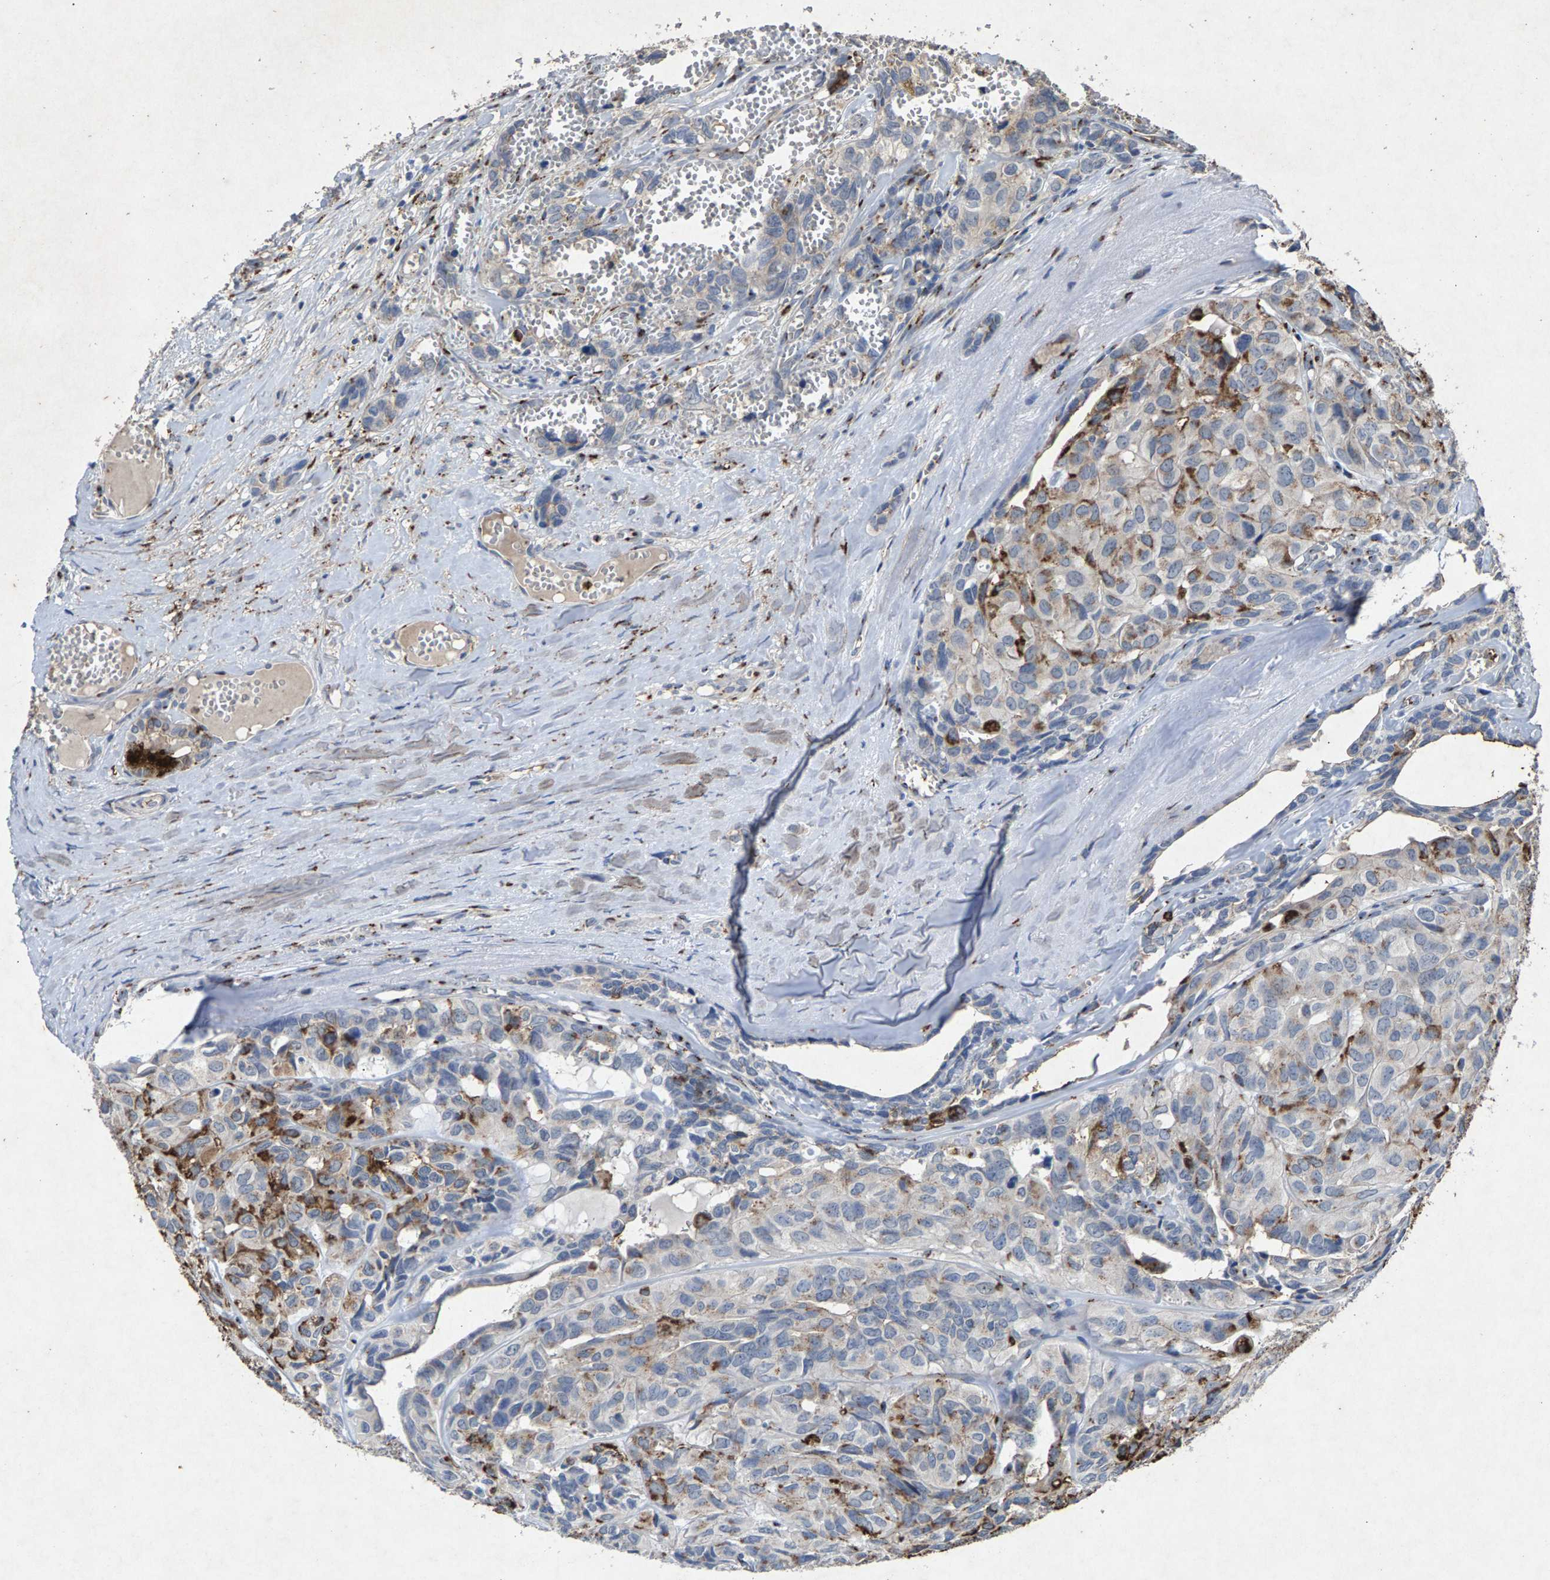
{"staining": {"intensity": "moderate", "quantity": "<25%", "location": "cytoplasmic/membranous"}, "tissue": "head and neck cancer", "cell_type": "Tumor cells", "image_type": "cancer", "snomed": [{"axis": "morphology", "description": "Adenocarcinoma, NOS"}, {"axis": "topography", "description": "Salivary gland, NOS"}, {"axis": "topography", "description": "Head-Neck"}], "caption": "Immunohistochemistry (IHC) staining of head and neck cancer, which exhibits low levels of moderate cytoplasmic/membranous positivity in approximately <25% of tumor cells indicating moderate cytoplasmic/membranous protein positivity. The staining was performed using DAB (3,3'-diaminobenzidine) (brown) for protein detection and nuclei were counterstained in hematoxylin (blue).", "gene": "MAN2A1", "patient": {"sex": "female", "age": 76}}